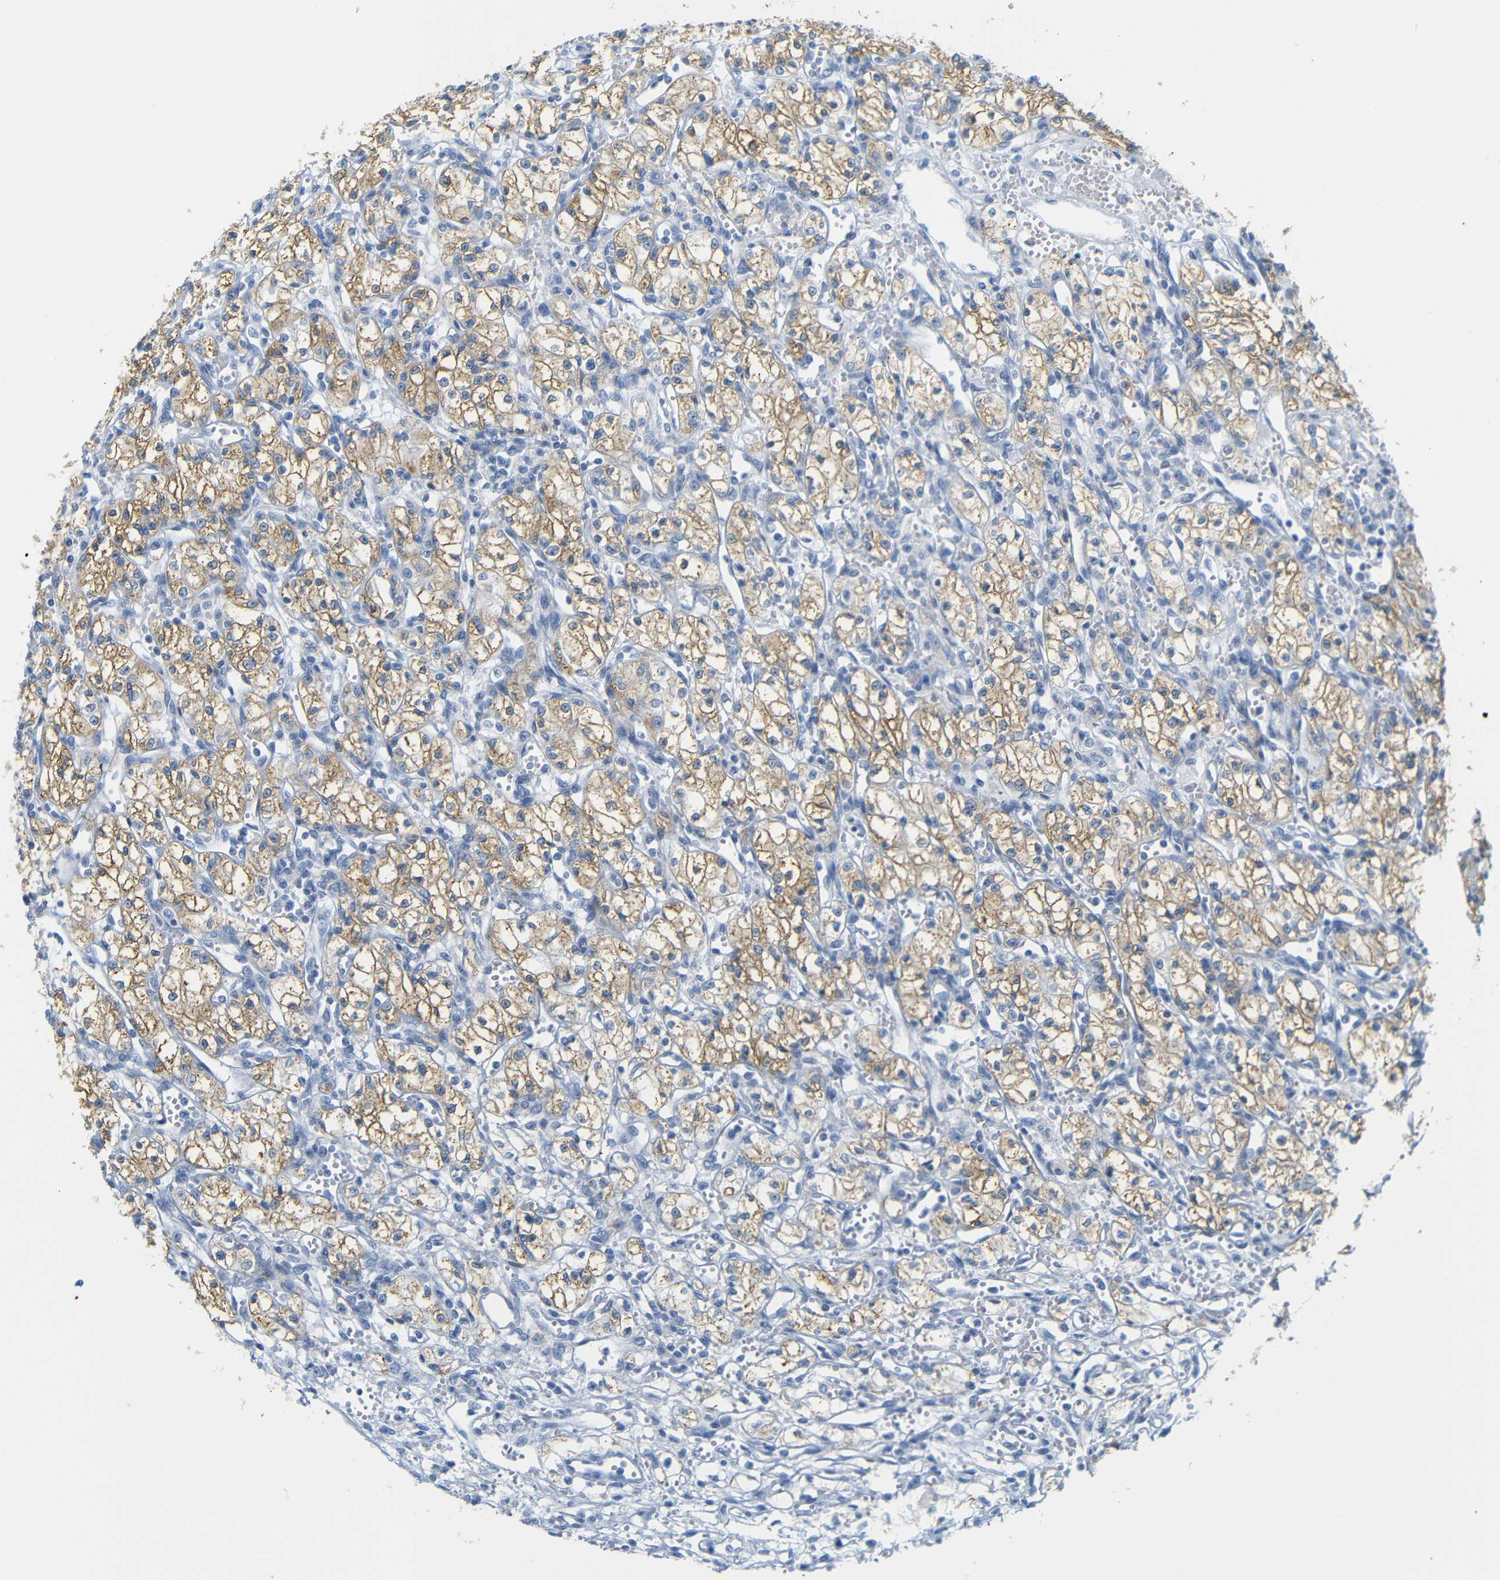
{"staining": {"intensity": "moderate", "quantity": "25%-75%", "location": "cytoplasmic/membranous"}, "tissue": "renal cancer", "cell_type": "Tumor cells", "image_type": "cancer", "snomed": [{"axis": "morphology", "description": "Normal tissue, NOS"}, {"axis": "morphology", "description": "Adenocarcinoma, NOS"}, {"axis": "topography", "description": "Kidney"}], "caption": "Protein expression by IHC exhibits moderate cytoplasmic/membranous staining in approximately 25%-75% of tumor cells in adenocarcinoma (renal).", "gene": "FCRL1", "patient": {"sex": "male", "age": 59}}